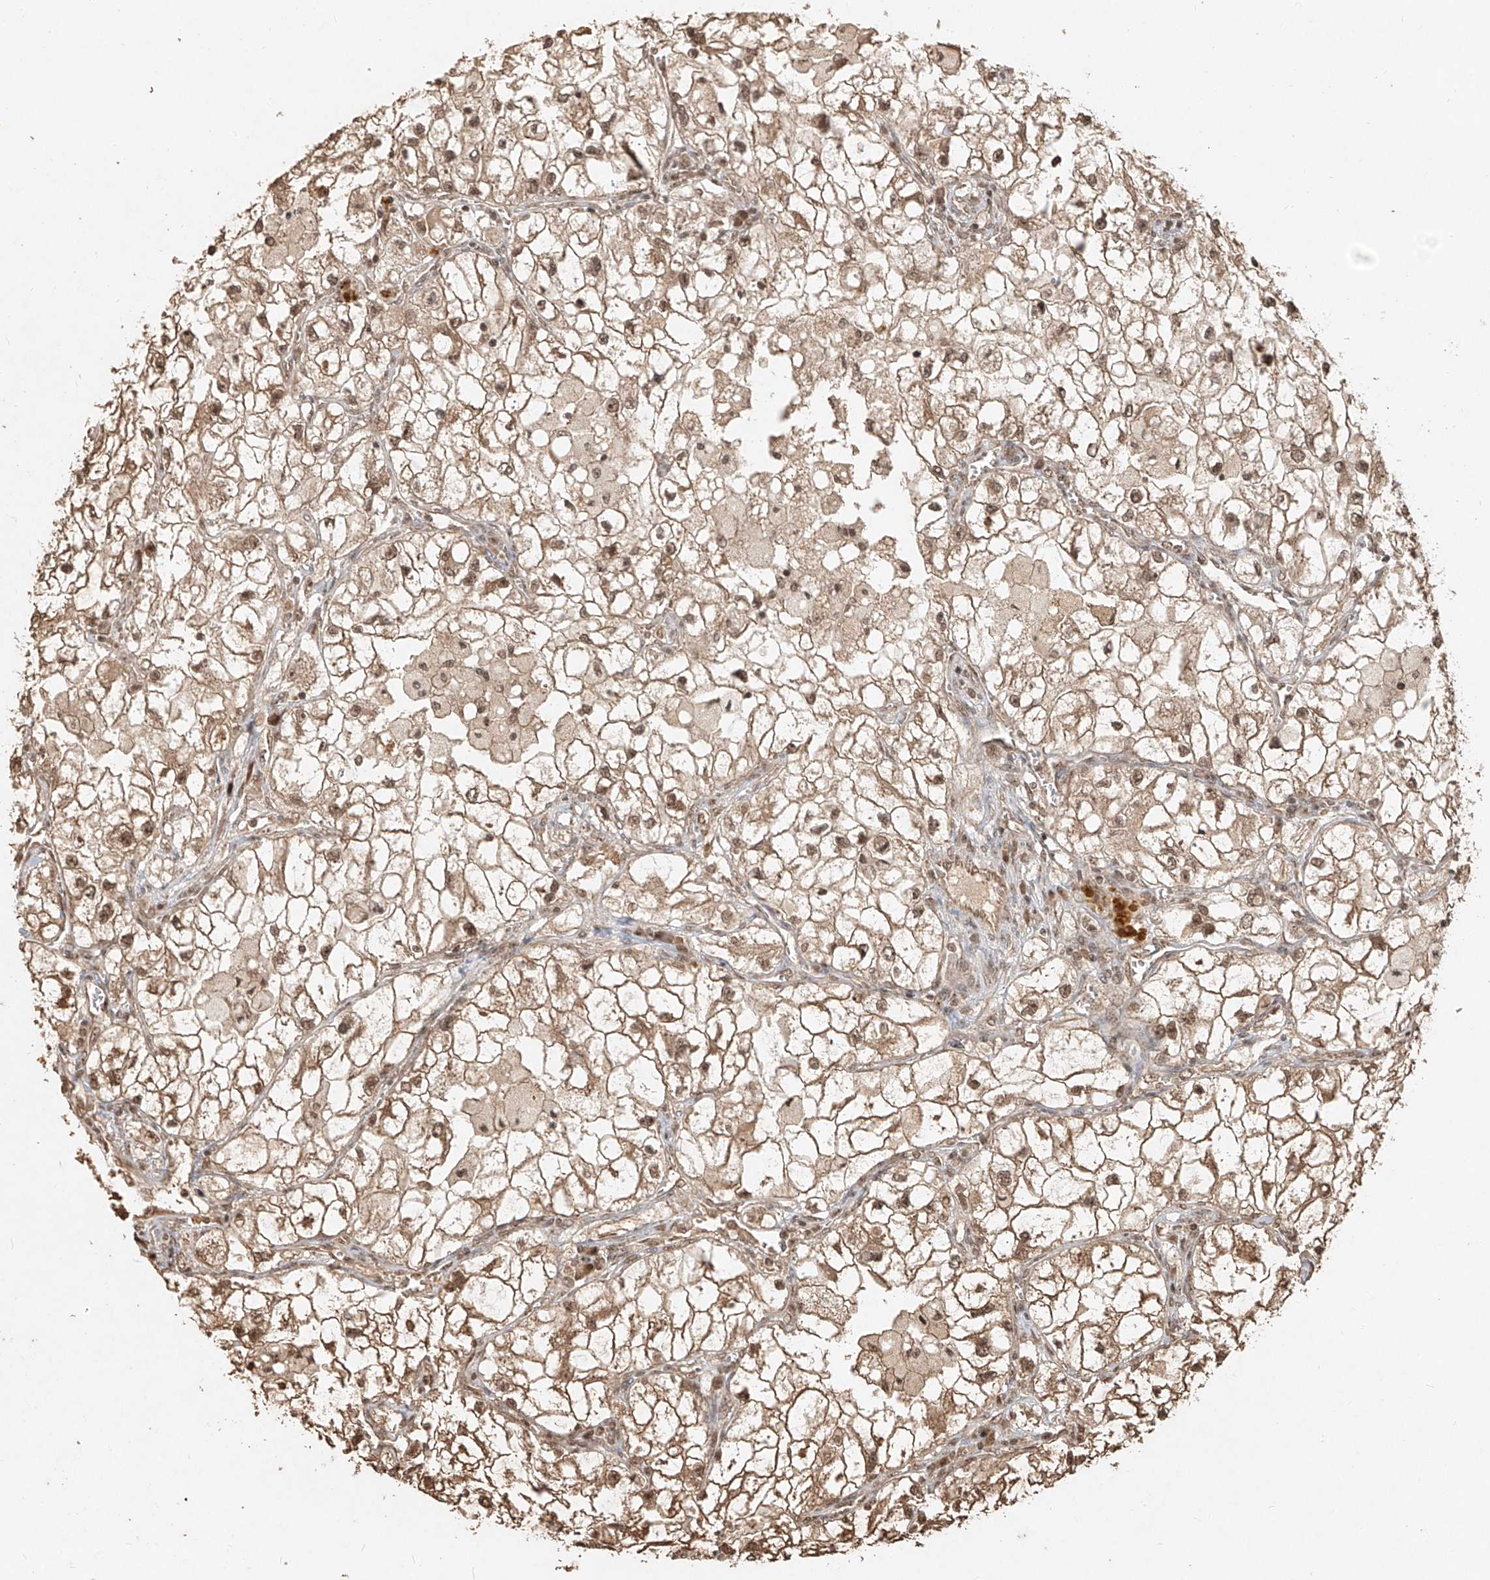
{"staining": {"intensity": "moderate", "quantity": ">75%", "location": "cytoplasmic/membranous,nuclear"}, "tissue": "renal cancer", "cell_type": "Tumor cells", "image_type": "cancer", "snomed": [{"axis": "morphology", "description": "Adenocarcinoma, NOS"}, {"axis": "topography", "description": "Kidney"}], "caption": "Protein expression analysis of human renal cancer reveals moderate cytoplasmic/membranous and nuclear expression in about >75% of tumor cells. (DAB IHC, brown staining for protein, blue staining for nuclei).", "gene": "UBE2K", "patient": {"sex": "female", "age": 70}}